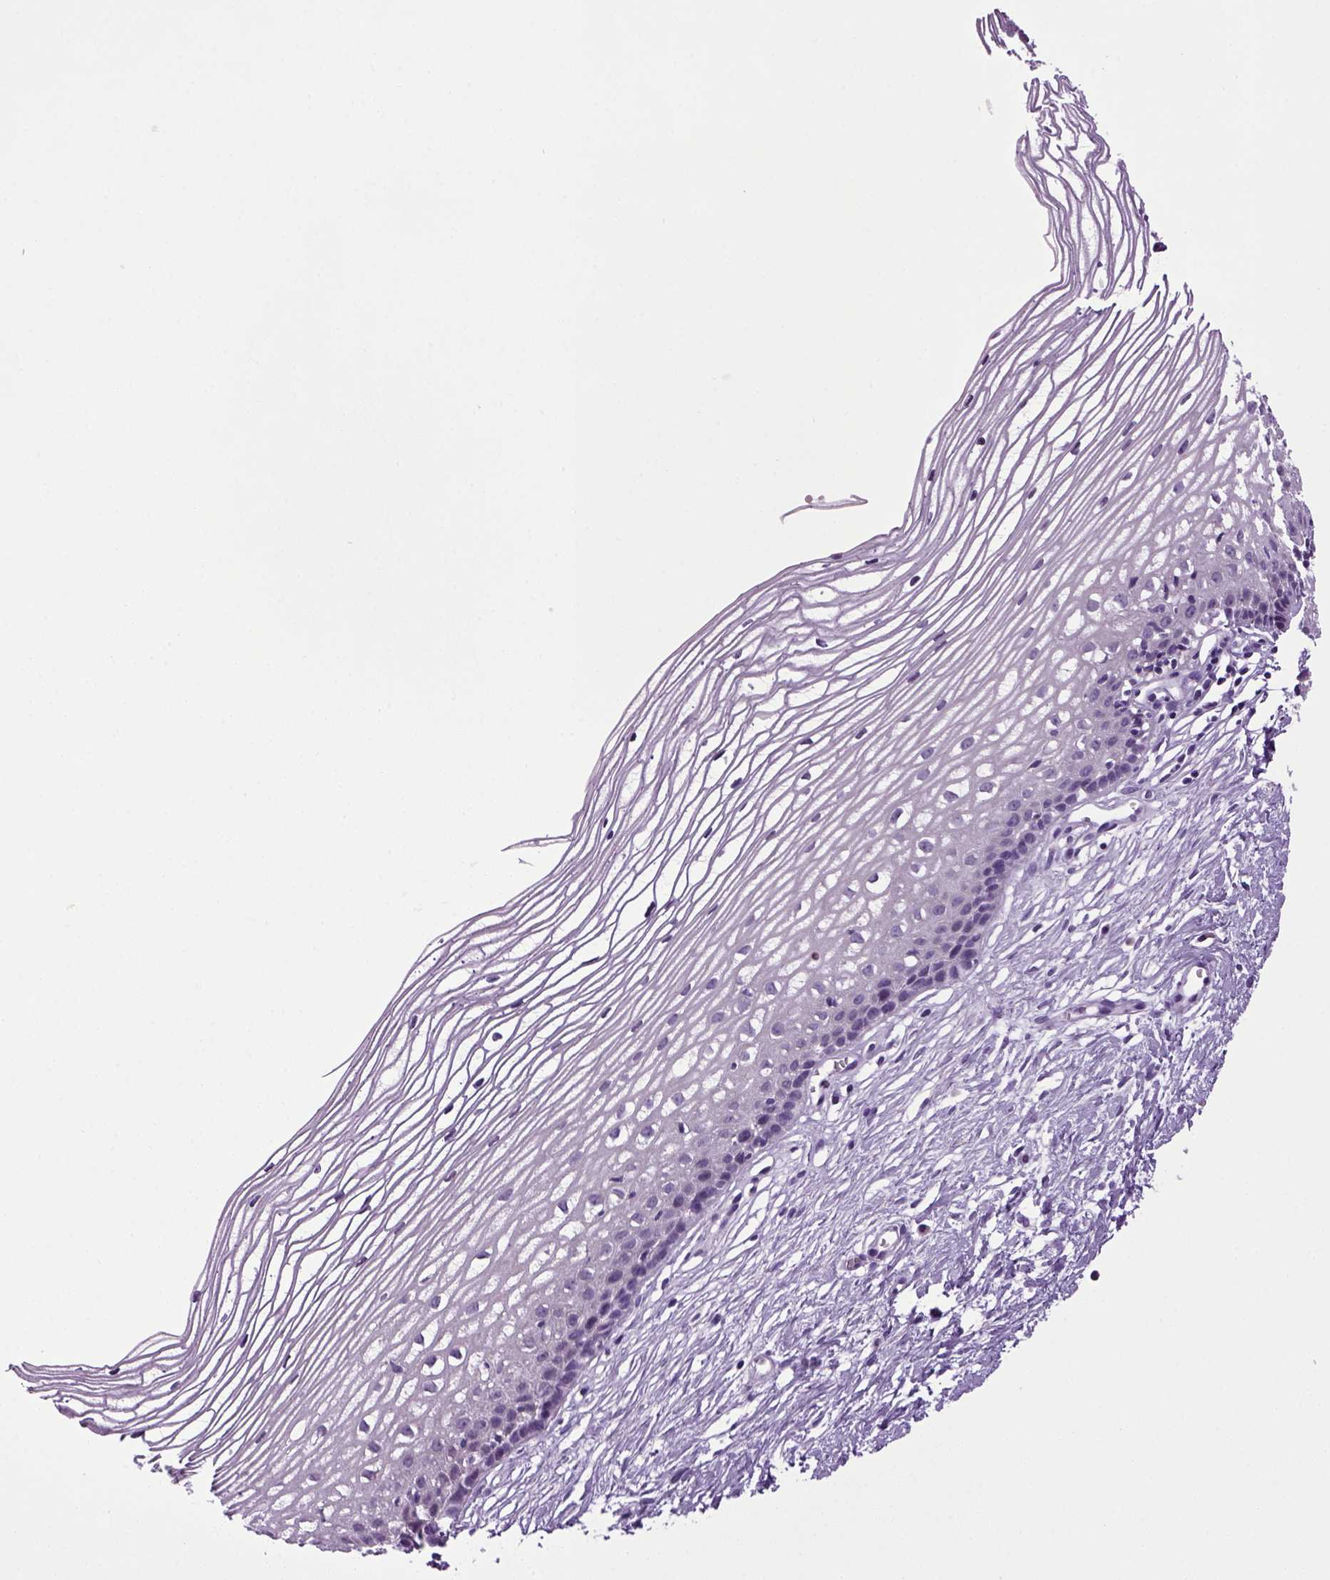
{"staining": {"intensity": "negative", "quantity": "none", "location": "none"}, "tissue": "cervix", "cell_type": "Glandular cells", "image_type": "normal", "snomed": [{"axis": "morphology", "description": "Normal tissue, NOS"}, {"axis": "topography", "description": "Cervix"}], "caption": "High power microscopy histopathology image of an IHC image of unremarkable cervix, revealing no significant positivity in glandular cells.", "gene": "HMCN2", "patient": {"sex": "female", "age": 40}}